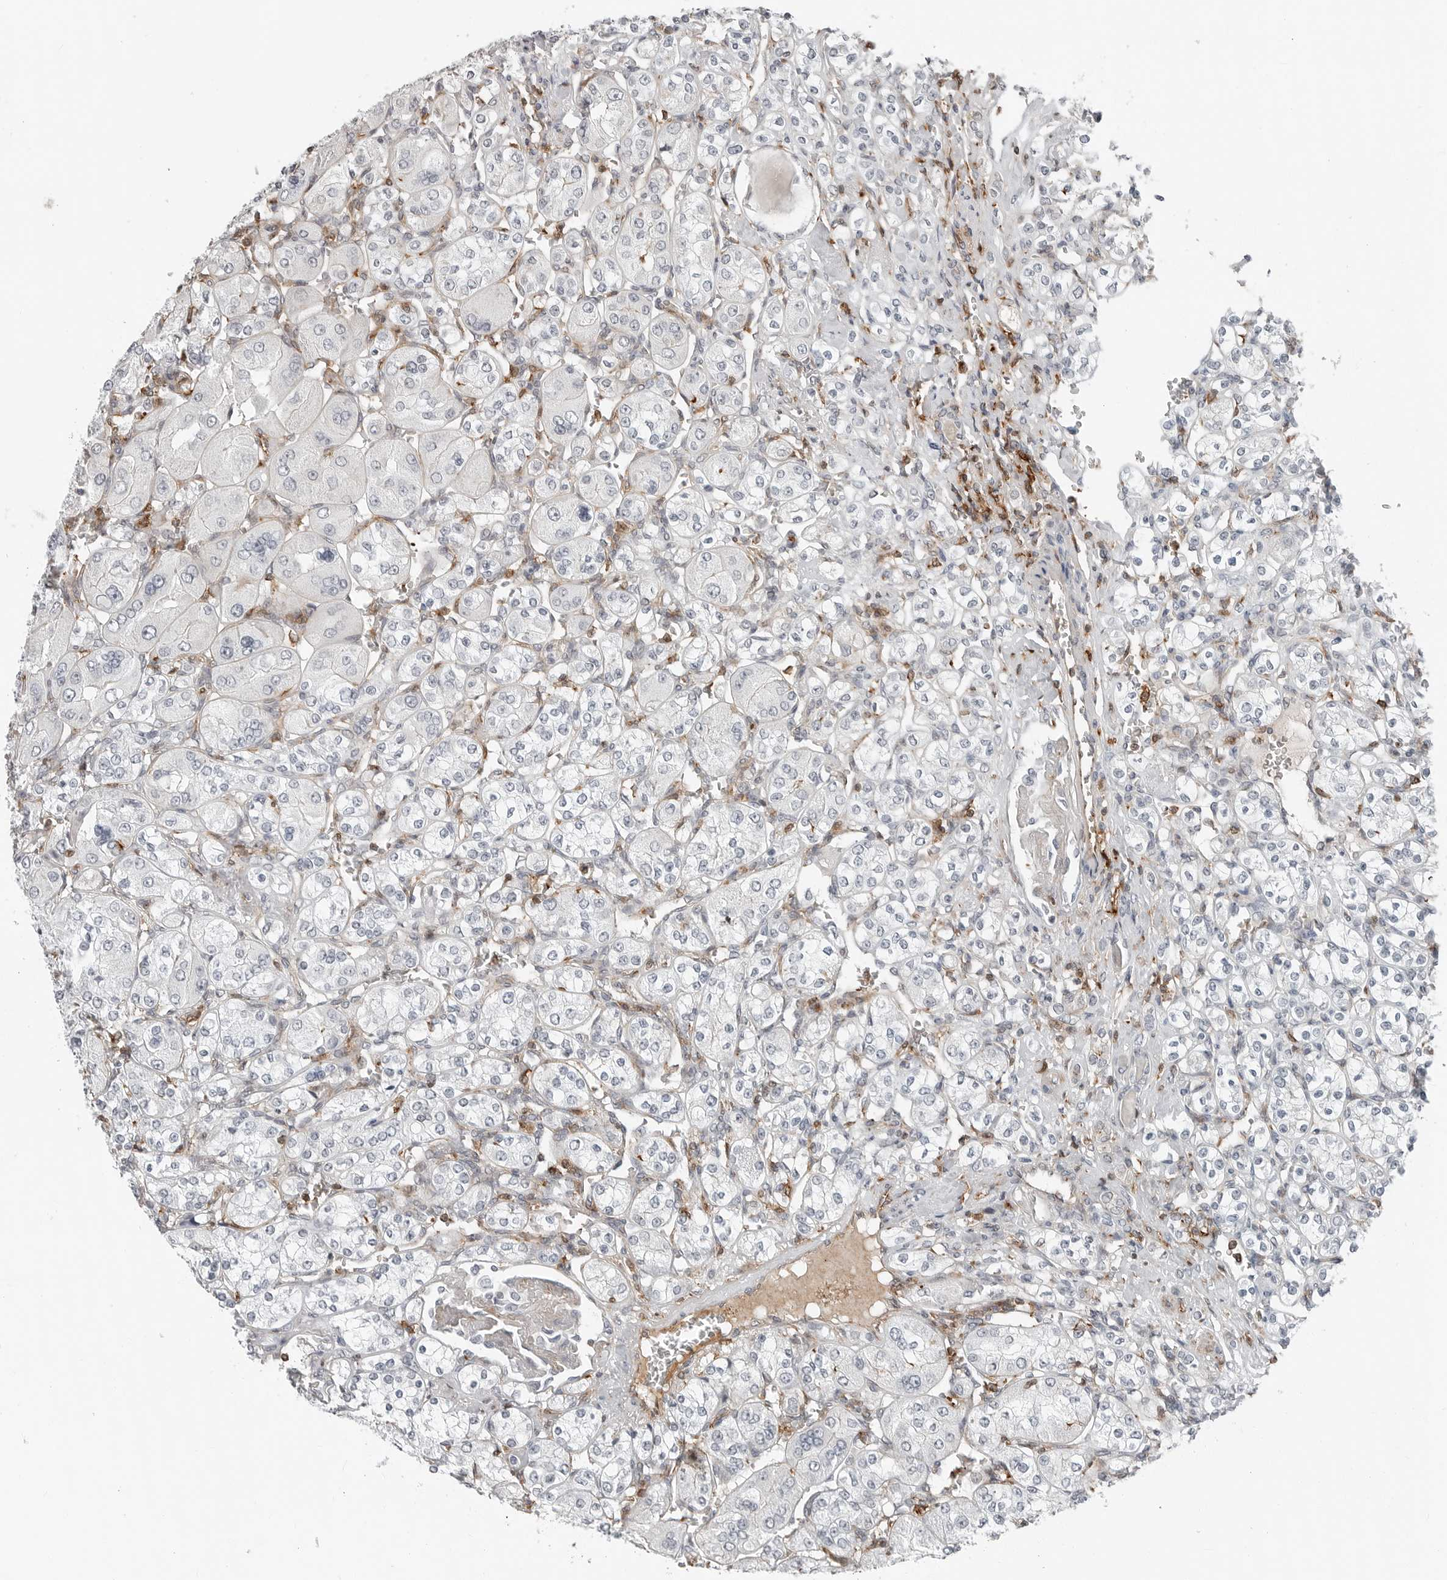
{"staining": {"intensity": "negative", "quantity": "none", "location": "none"}, "tissue": "renal cancer", "cell_type": "Tumor cells", "image_type": "cancer", "snomed": [{"axis": "morphology", "description": "Adenocarcinoma, NOS"}, {"axis": "topography", "description": "Kidney"}], "caption": "IHC of adenocarcinoma (renal) displays no expression in tumor cells.", "gene": "LEFTY2", "patient": {"sex": "male", "age": 77}}